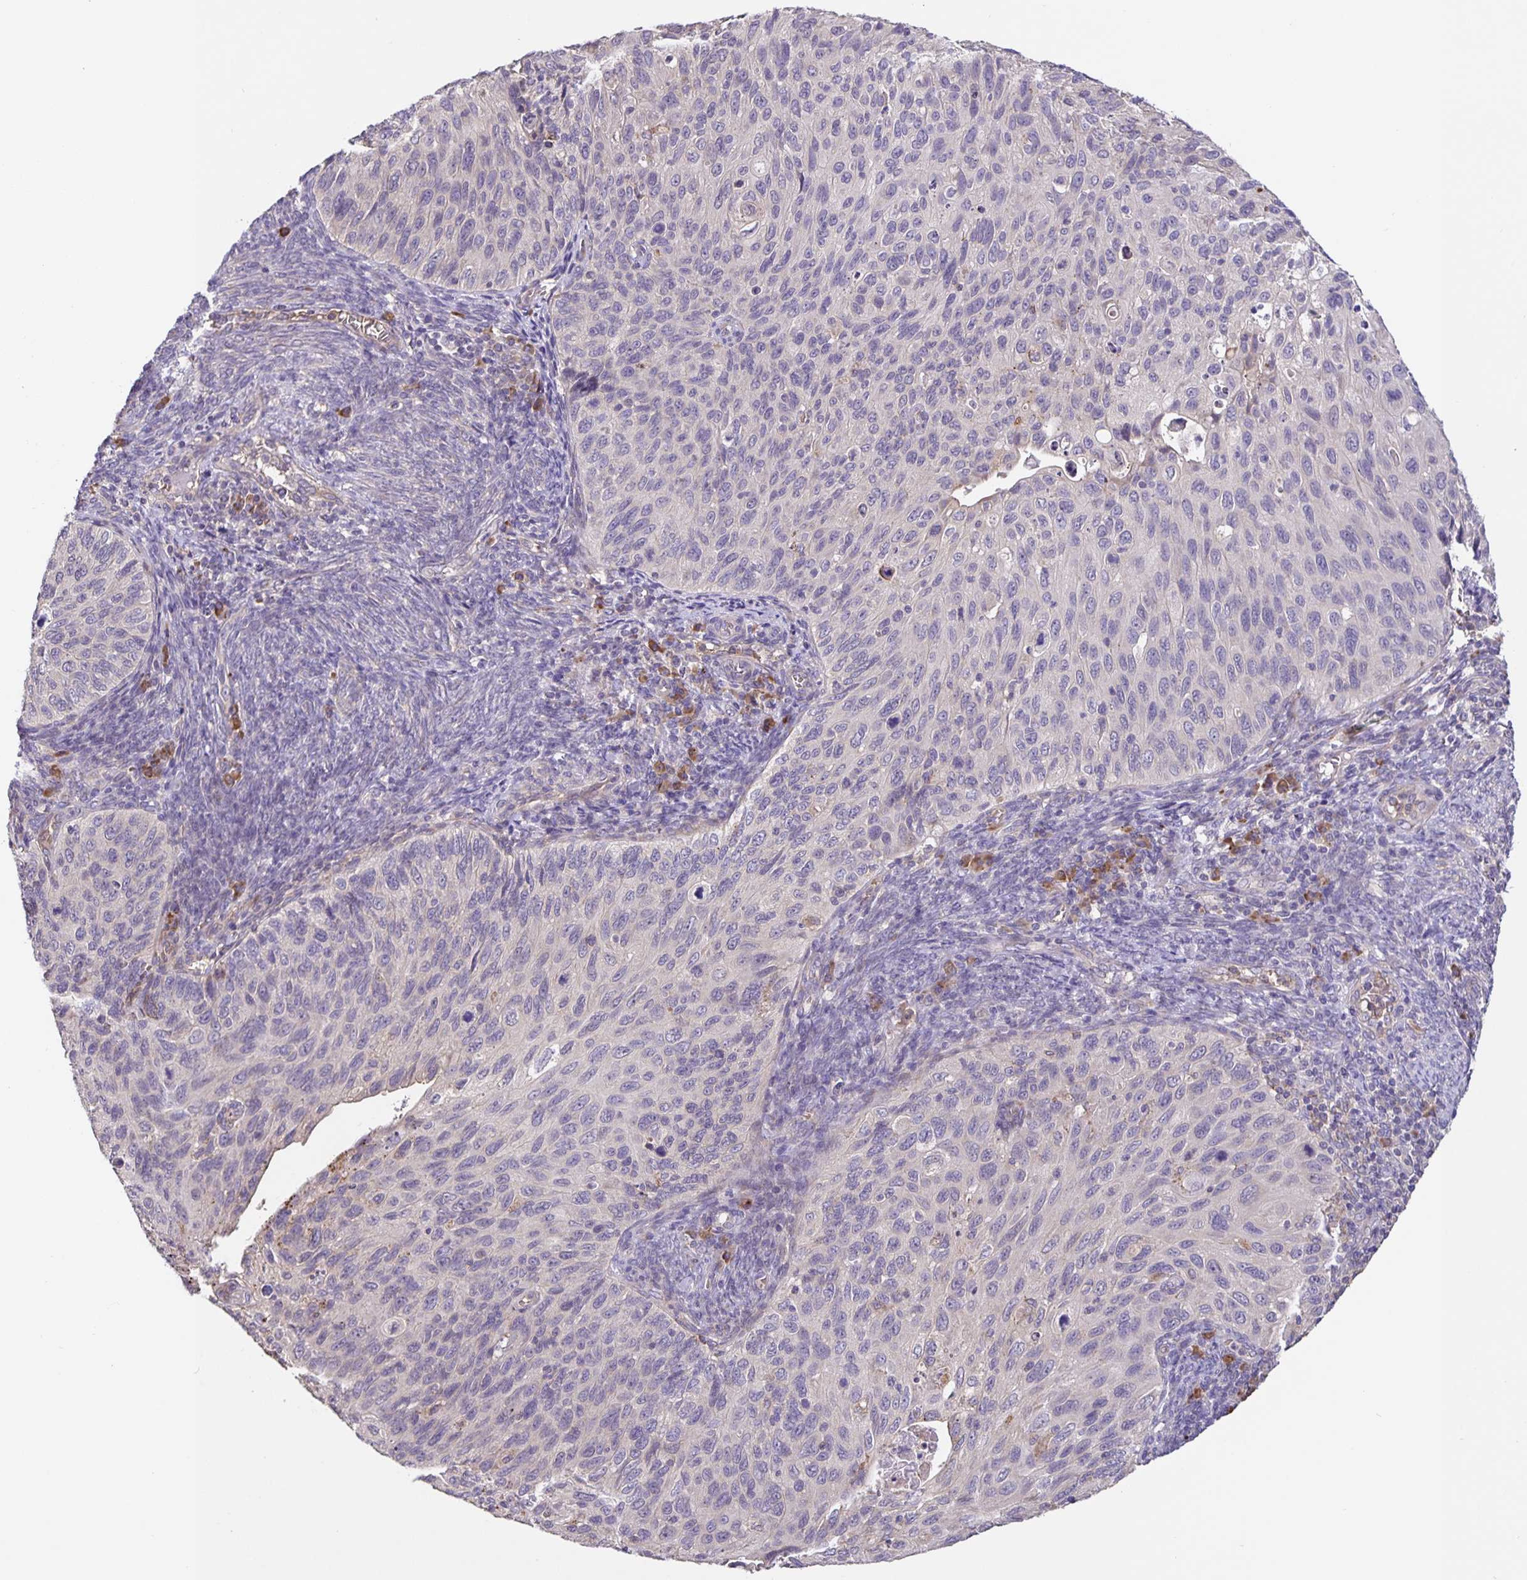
{"staining": {"intensity": "weak", "quantity": "<25%", "location": "cytoplasmic/membranous"}, "tissue": "cervical cancer", "cell_type": "Tumor cells", "image_type": "cancer", "snomed": [{"axis": "morphology", "description": "Squamous cell carcinoma, NOS"}, {"axis": "topography", "description": "Cervix"}], "caption": "Cervical squamous cell carcinoma was stained to show a protein in brown. There is no significant staining in tumor cells.", "gene": "TMEM71", "patient": {"sex": "female", "age": 70}}